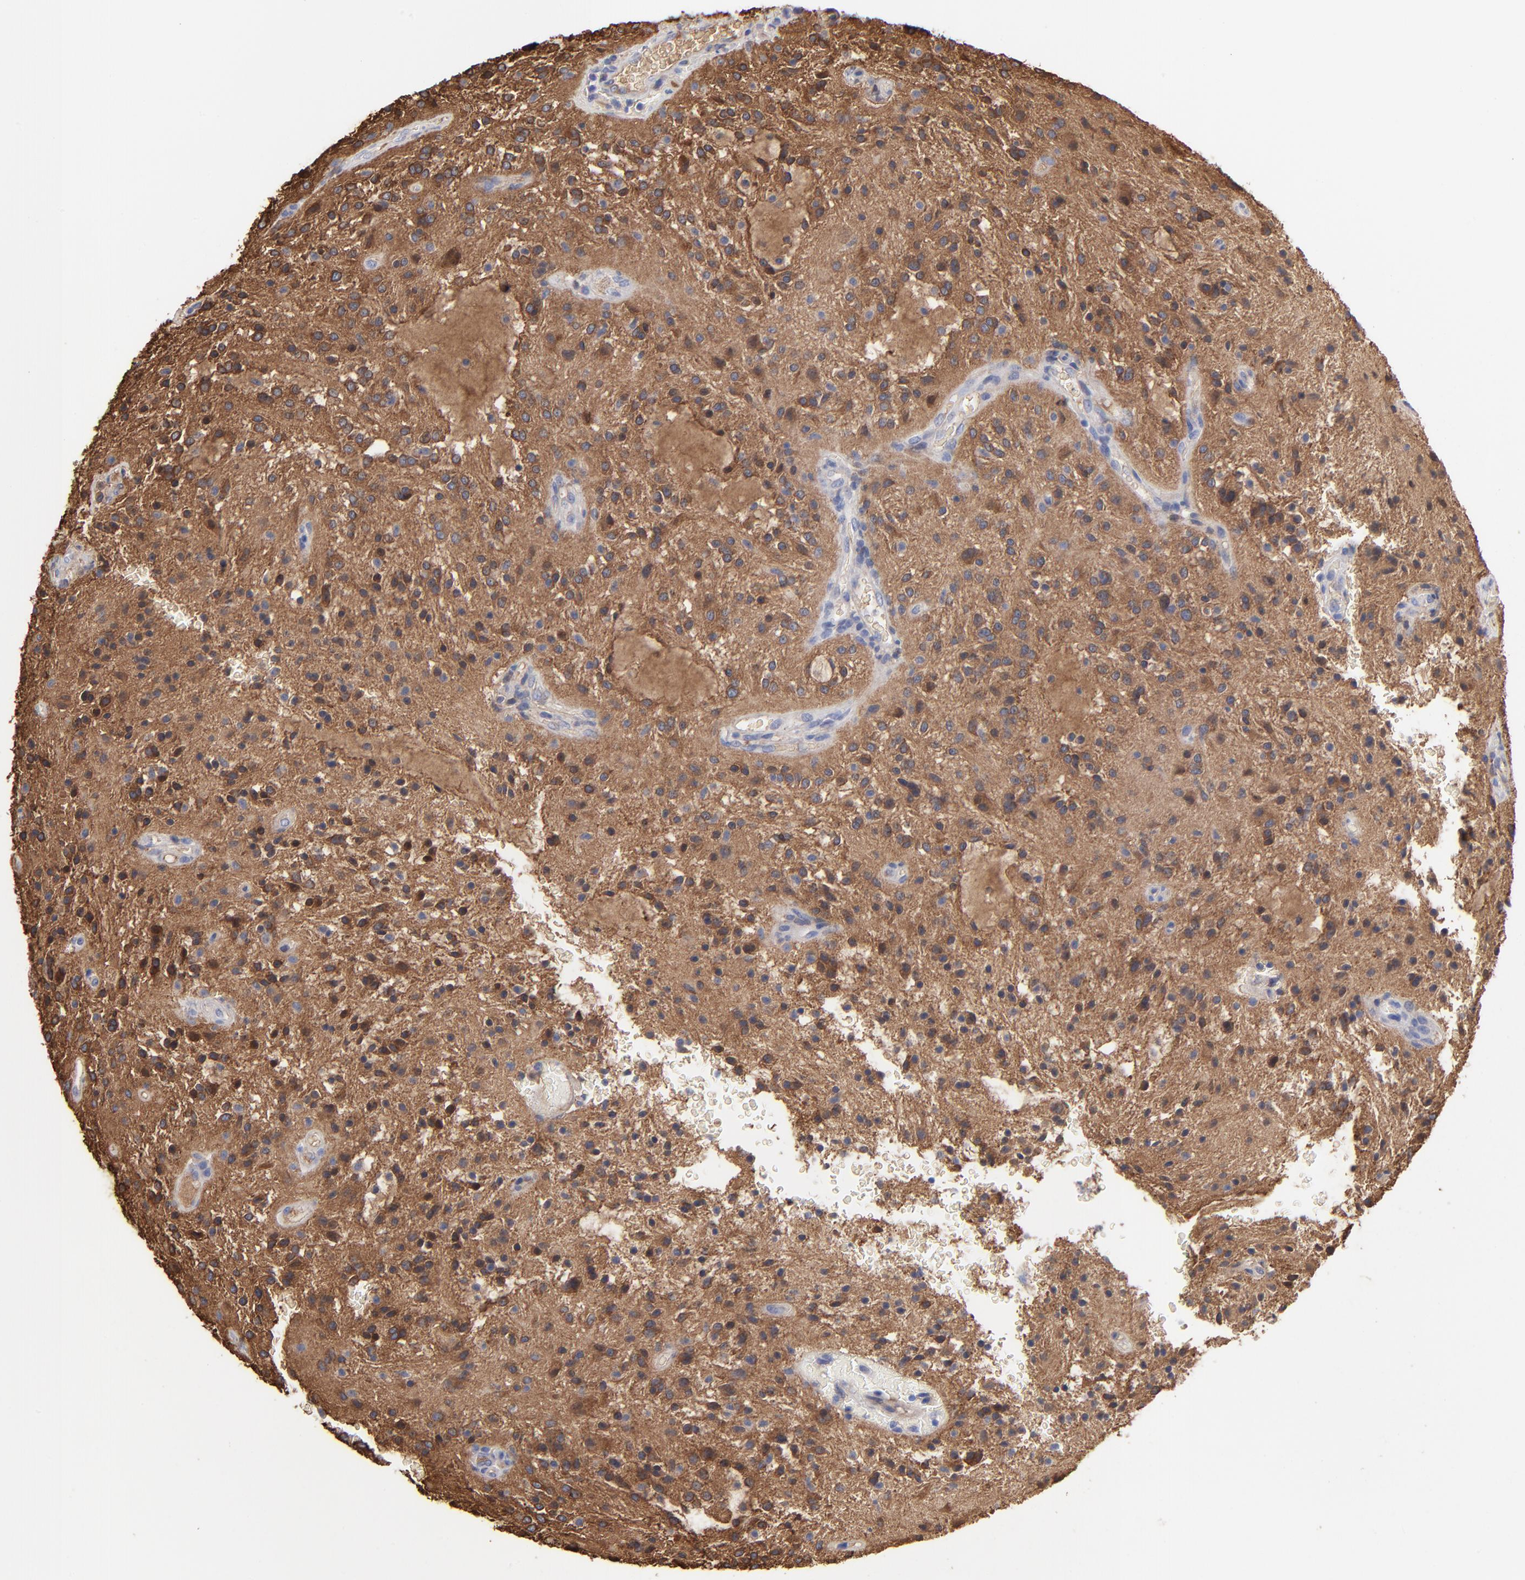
{"staining": {"intensity": "moderate", "quantity": ">75%", "location": "cytoplasmic/membranous"}, "tissue": "glioma", "cell_type": "Tumor cells", "image_type": "cancer", "snomed": [{"axis": "morphology", "description": "Glioma, malignant, NOS"}, {"axis": "topography", "description": "Cerebellum"}], "caption": "DAB (3,3'-diaminobenzidine) immunohistochemical staining of human malignant glioma exhibits moderate cytoplasmic/membranous protein expression in approximately >75% of tumor cells. The protein is shown in brown color, while the nuclei are stained blue.", "gene": "CILP", "patient": {"sex": "female", "age": 10}}